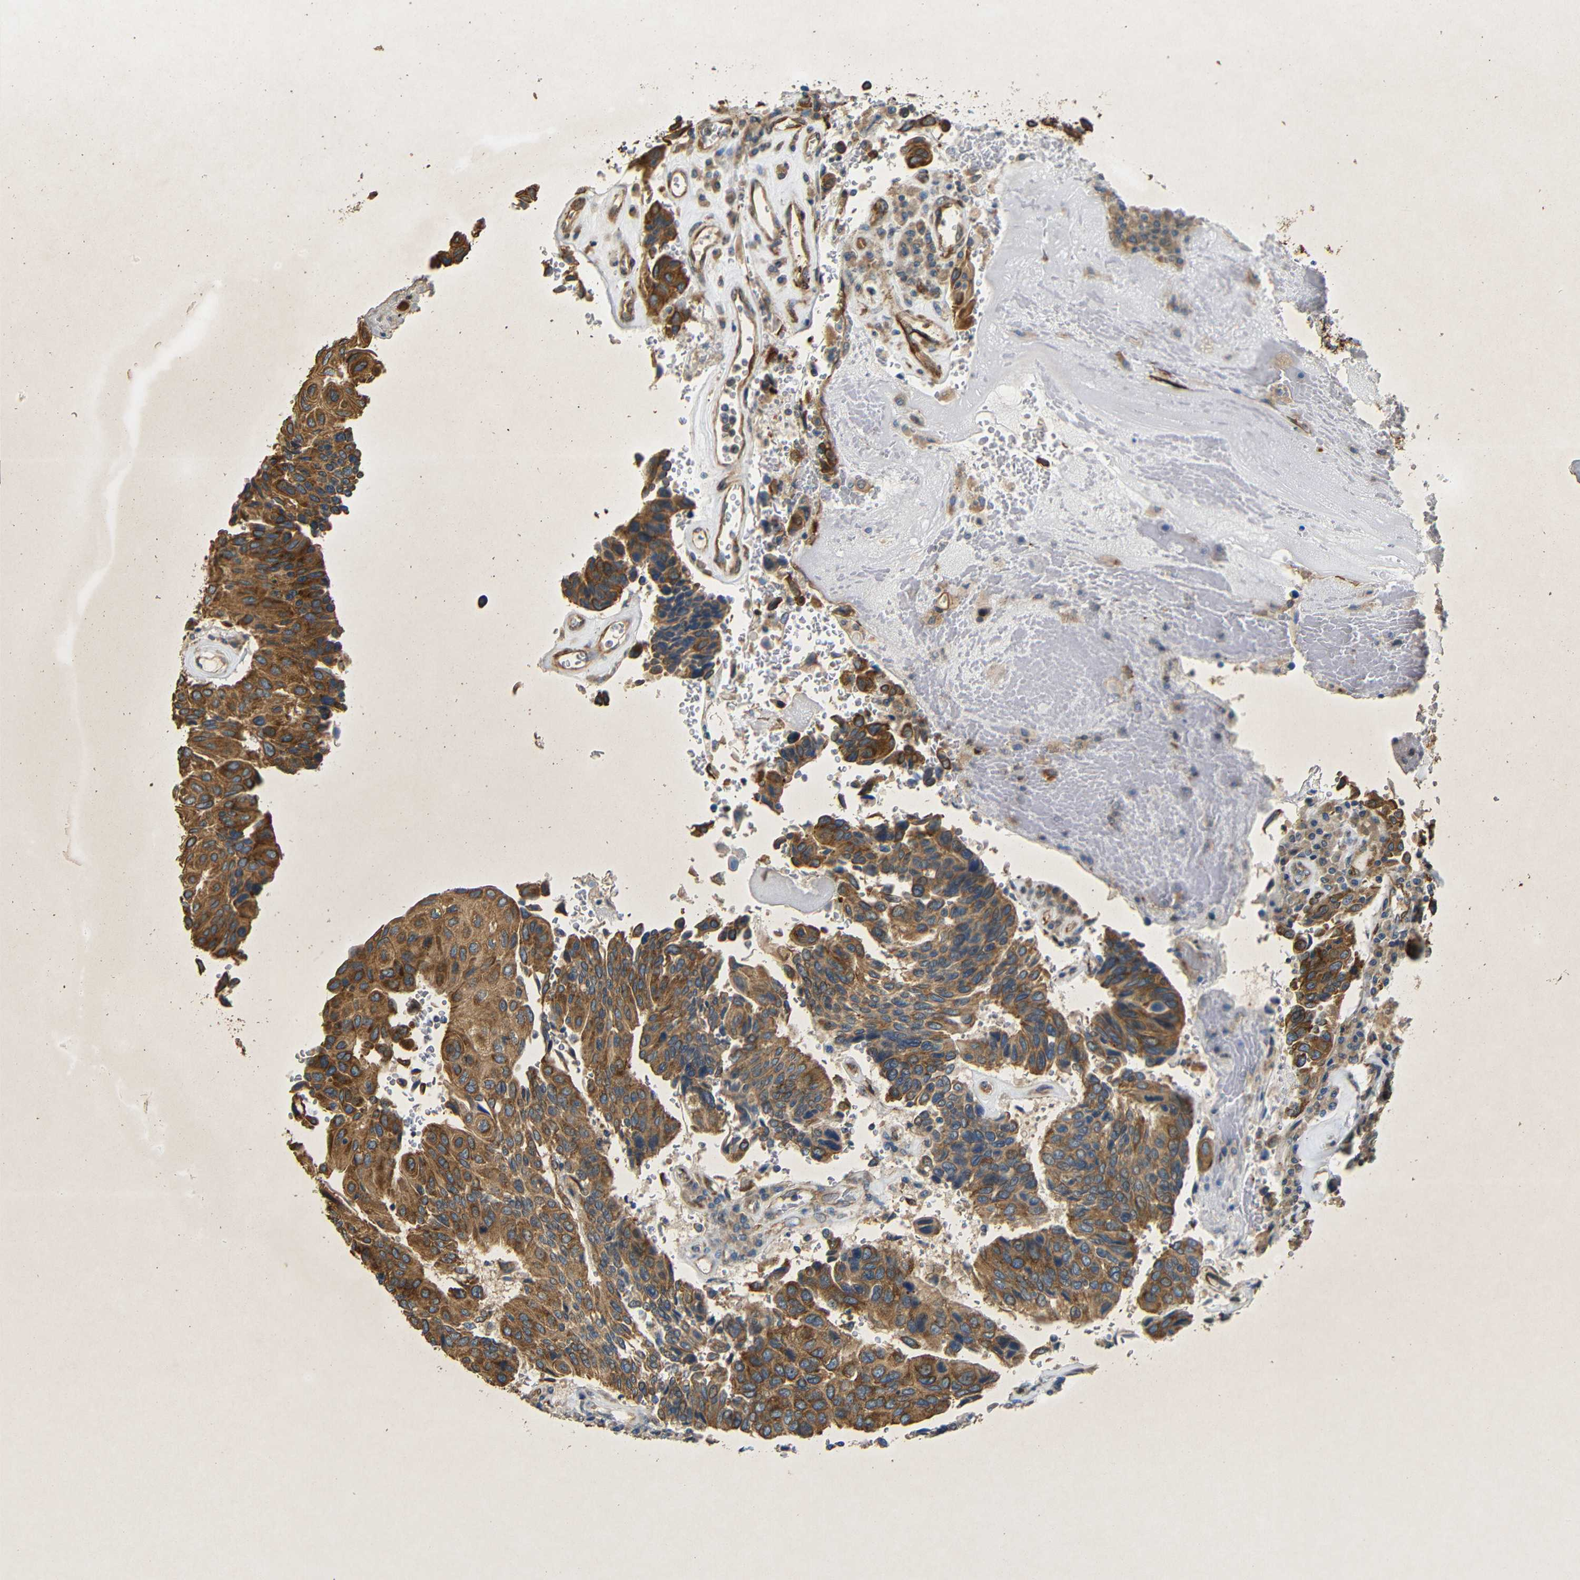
{"staining": {"intensity": "strong", "quantity": ">75%", "location": "cytoplasmic/membranous"}, "tissue": "urothelial cancer", "cell_type": "Tumor cells", "image_type": "cancer", "snomed": [{"axis": "morphology", "description": "Urothelial carcinoma, High grade"}, {"axis": "topography", "description": "Urinary bladder"}], "caption": "A brown stain labels strong cytoplasmic/membranous staining of a protein in human urothelial cancer tumor cells.", "gene": "BTF3", "patient": {"sex": "male", "age": 66}}